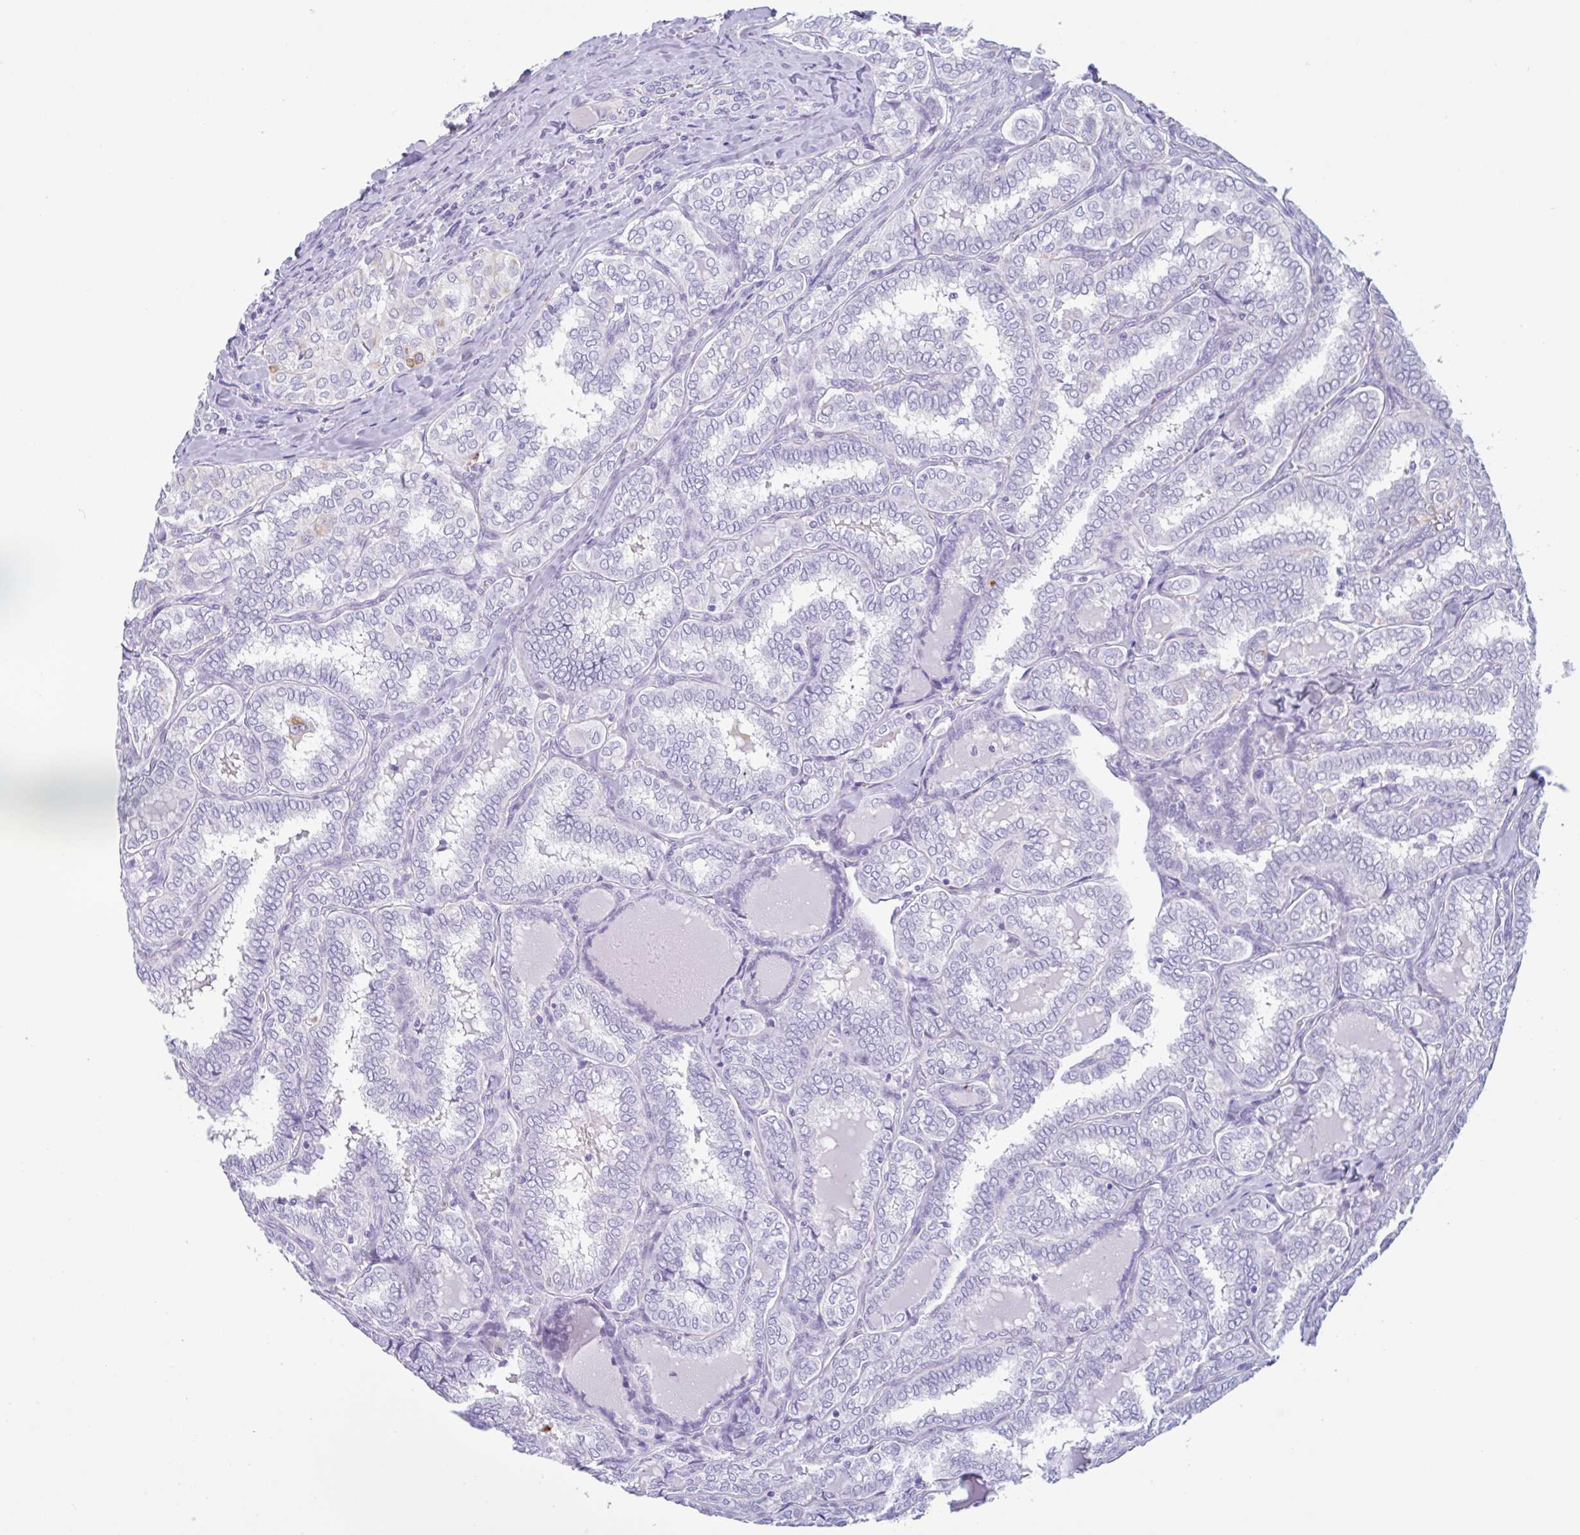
{"staining": {"intensity": "negative", "quantity": "none", "location": "none"}, "tissue": "thyroid cancer", "cell_type": "Tumor cells", "image_type": "cancer", "snomed": [{"axis": "morphology", "description": "Papillary adenocarcinoma, NOS"}, {"axis": "topography", "description": "Thyroid gland"}], "caption": "Tumor cells are negative for protein expression in human thyroid cancer.", "gene": "DTWD2", "patient": {"sex": "female", "age": 30}}